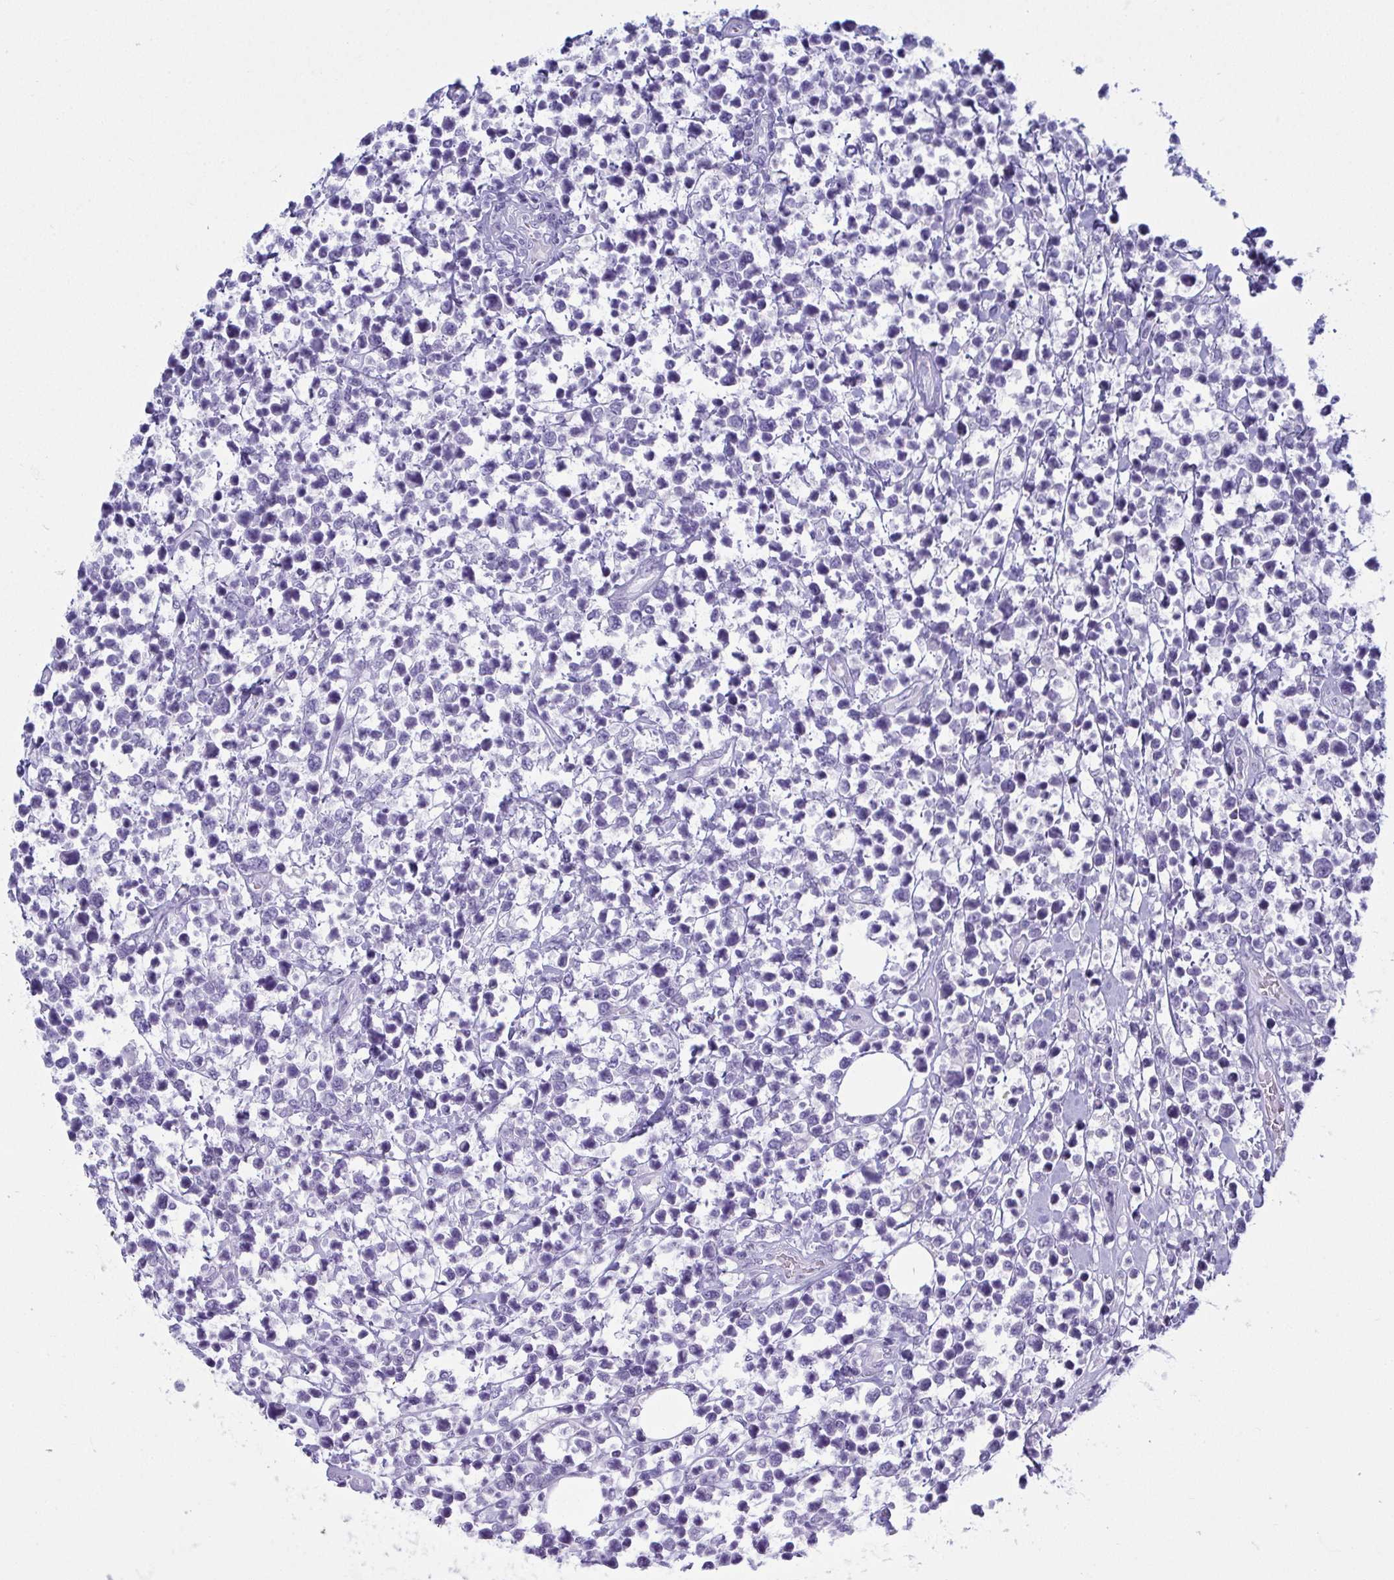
{"staining": {"intensity": "negative", "quantity": "none", "location": "none"}, "tissue": "lymphoma", "cell_type": "Tumor cells", "image_type": "cancer", "snomed": [{"axis": "morphology", "description": "Malignant lymphoma, non-Hodgkin's type, High grade"}, {"axis": "topography", "description": "Soft tissue"}], "caption": "Malignant lymphoma, non-Hodgkin's type (high-grade) was stained to show a protein in brown. There is no significant positivity in tumor cells.", "gene": "SERPINB10", "patient": {"sex": "female", "age": 56}}